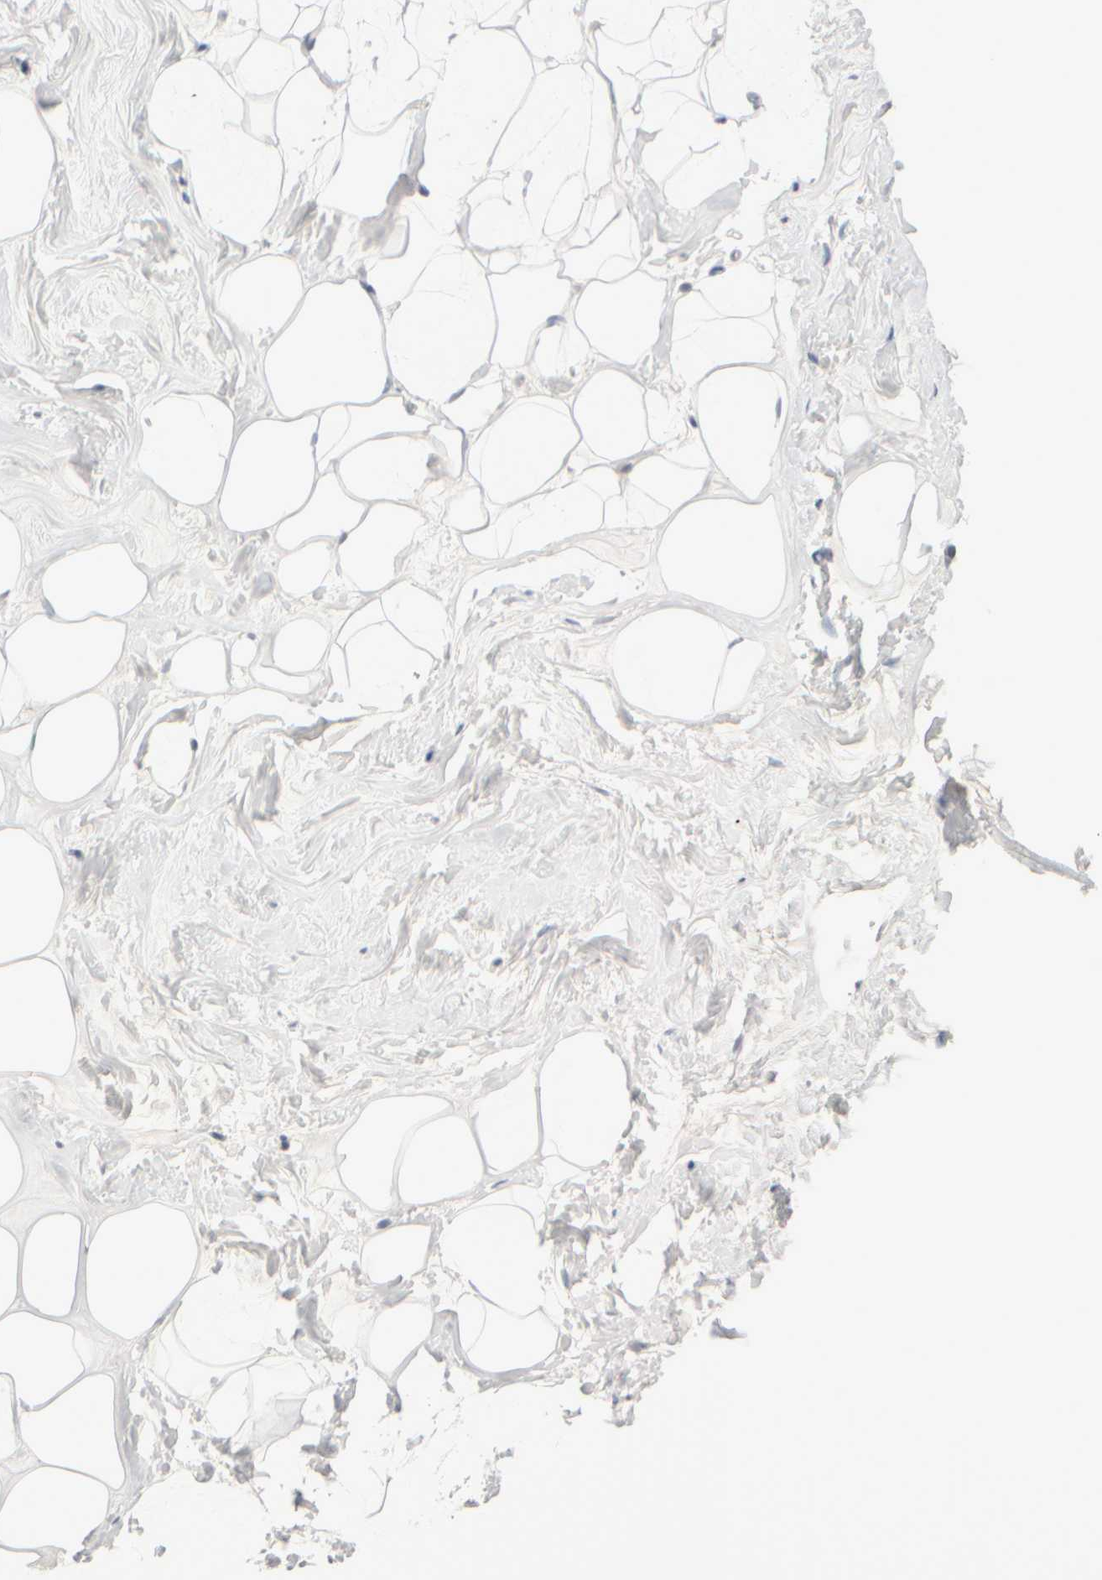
{"staining": {"intensity": "negative", "quantity": "none", "location": "none"}, "tissue": "adipose tissue", "cell_type": "Adipocytes", "image_type": "normal", "snomed": [{"axis": "morphology", "description": "Normal tissue, NOS"}, {"axis": "morphology", "description": "Fibrosis, NOS"}, {"axis": "topography", "description": "Breast"}, {"axis": "topography", "description": "Adipose tissue"}], "caption": "A histopathology image of adipose tissue stained for a protein displays no brown staining in adipocytes. The staining was performed using DAB to visualize the protein expression in brown, while the nuclei were stained in blue with hematoxylin (Magnification: 20x).", "gene": "ZNF112", "patient": {"sex": "female", "age": 39}}